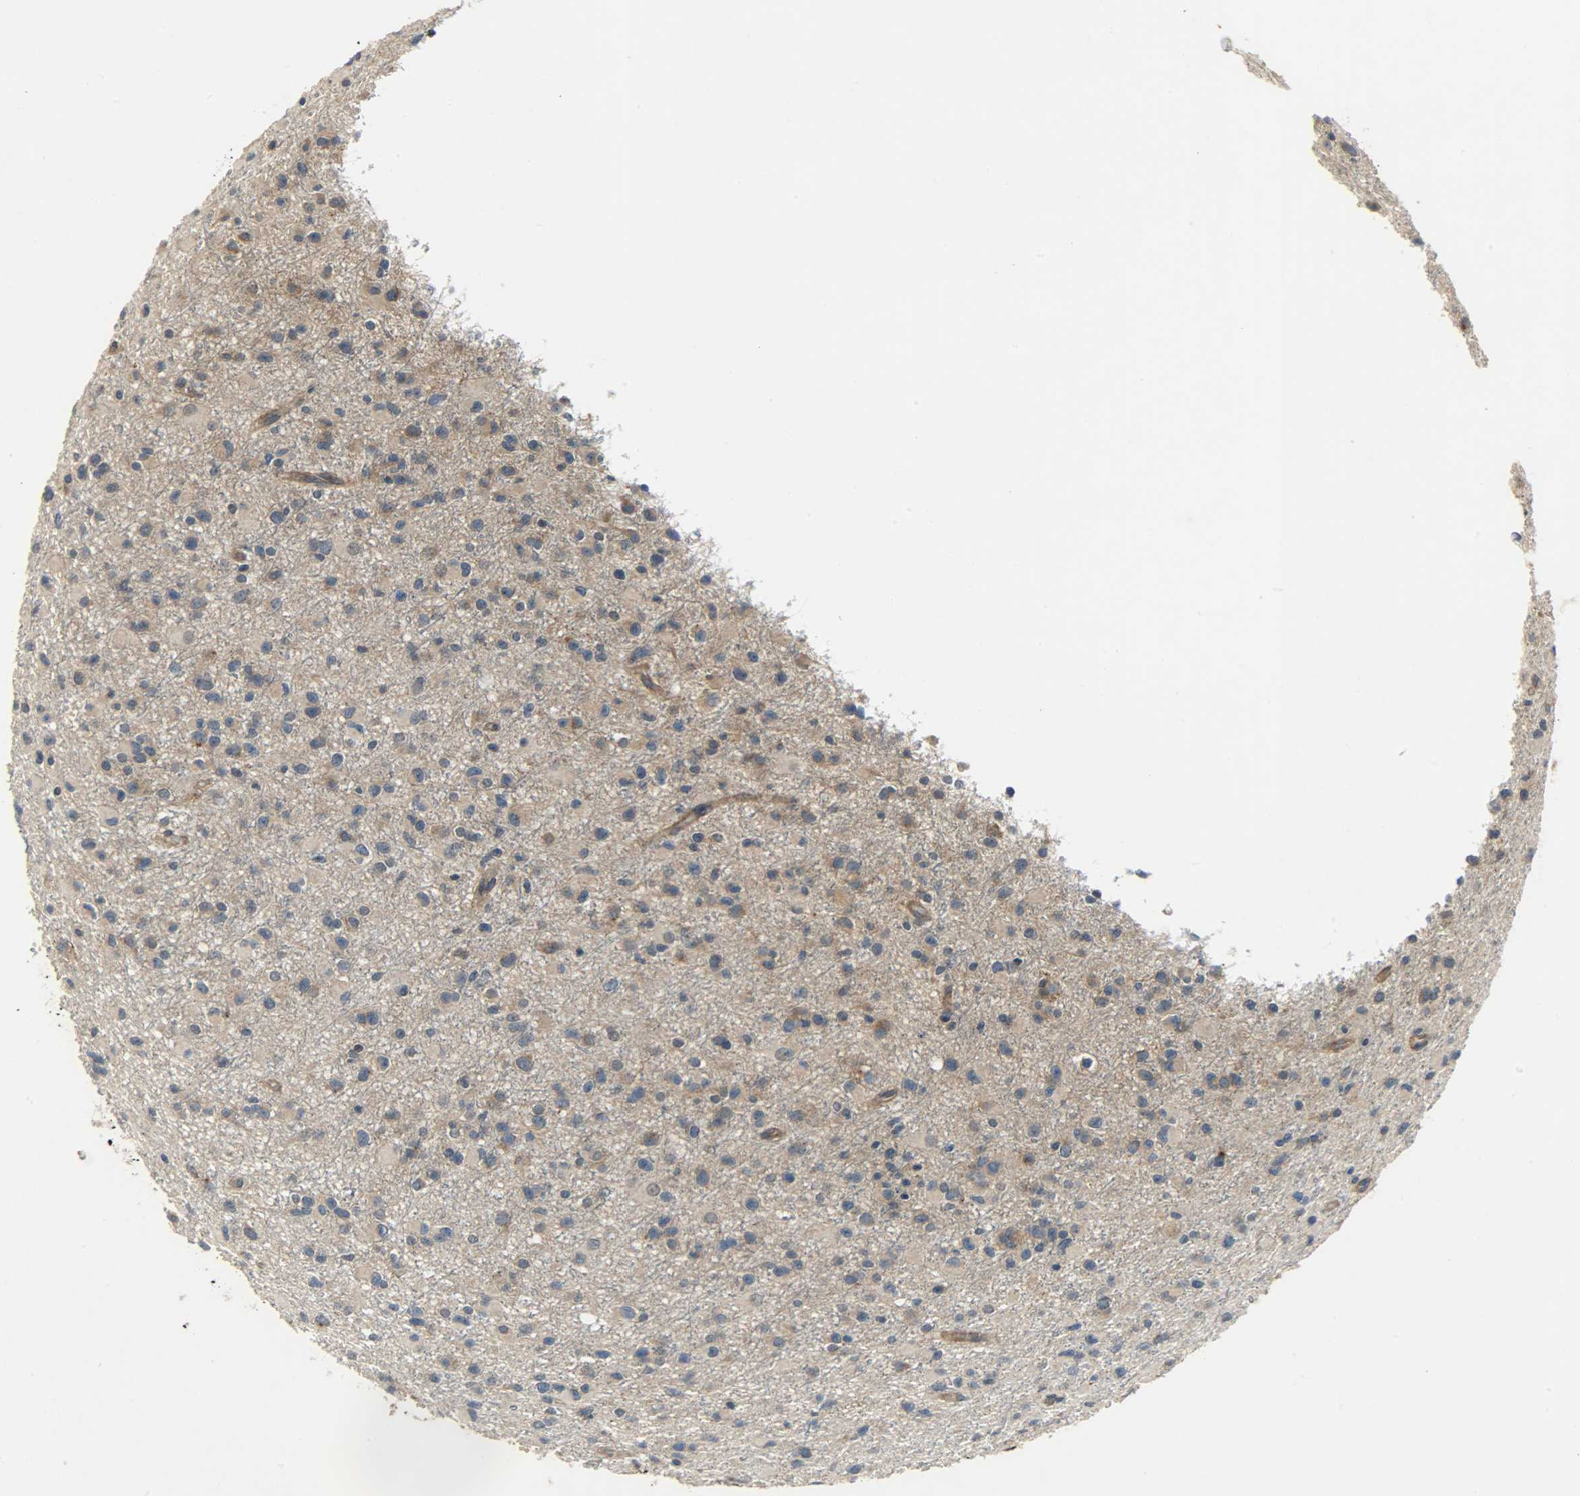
{"staining": {"intensity": "weak", "quantity": ">75%", "location": "cytoplasmic/membranous"}, "tissue": "glioma", "cell_type": "Tumor cells", "image_type": "cancer", "snomed": [{"axis": "morphology", "description": "Glioma, malignant, Low grade"}, {"axis": "topography", "description": "Brain"}], "caption": "A high-resolution image shows immunohistochemistry (IHC) staining of glioma, which exhibits weak cytoplasmic/membranous positivity in approximately >75% of tumor cells.", "gene": "KIAA1217", "patient": {"sex": "male", "age": 42}}